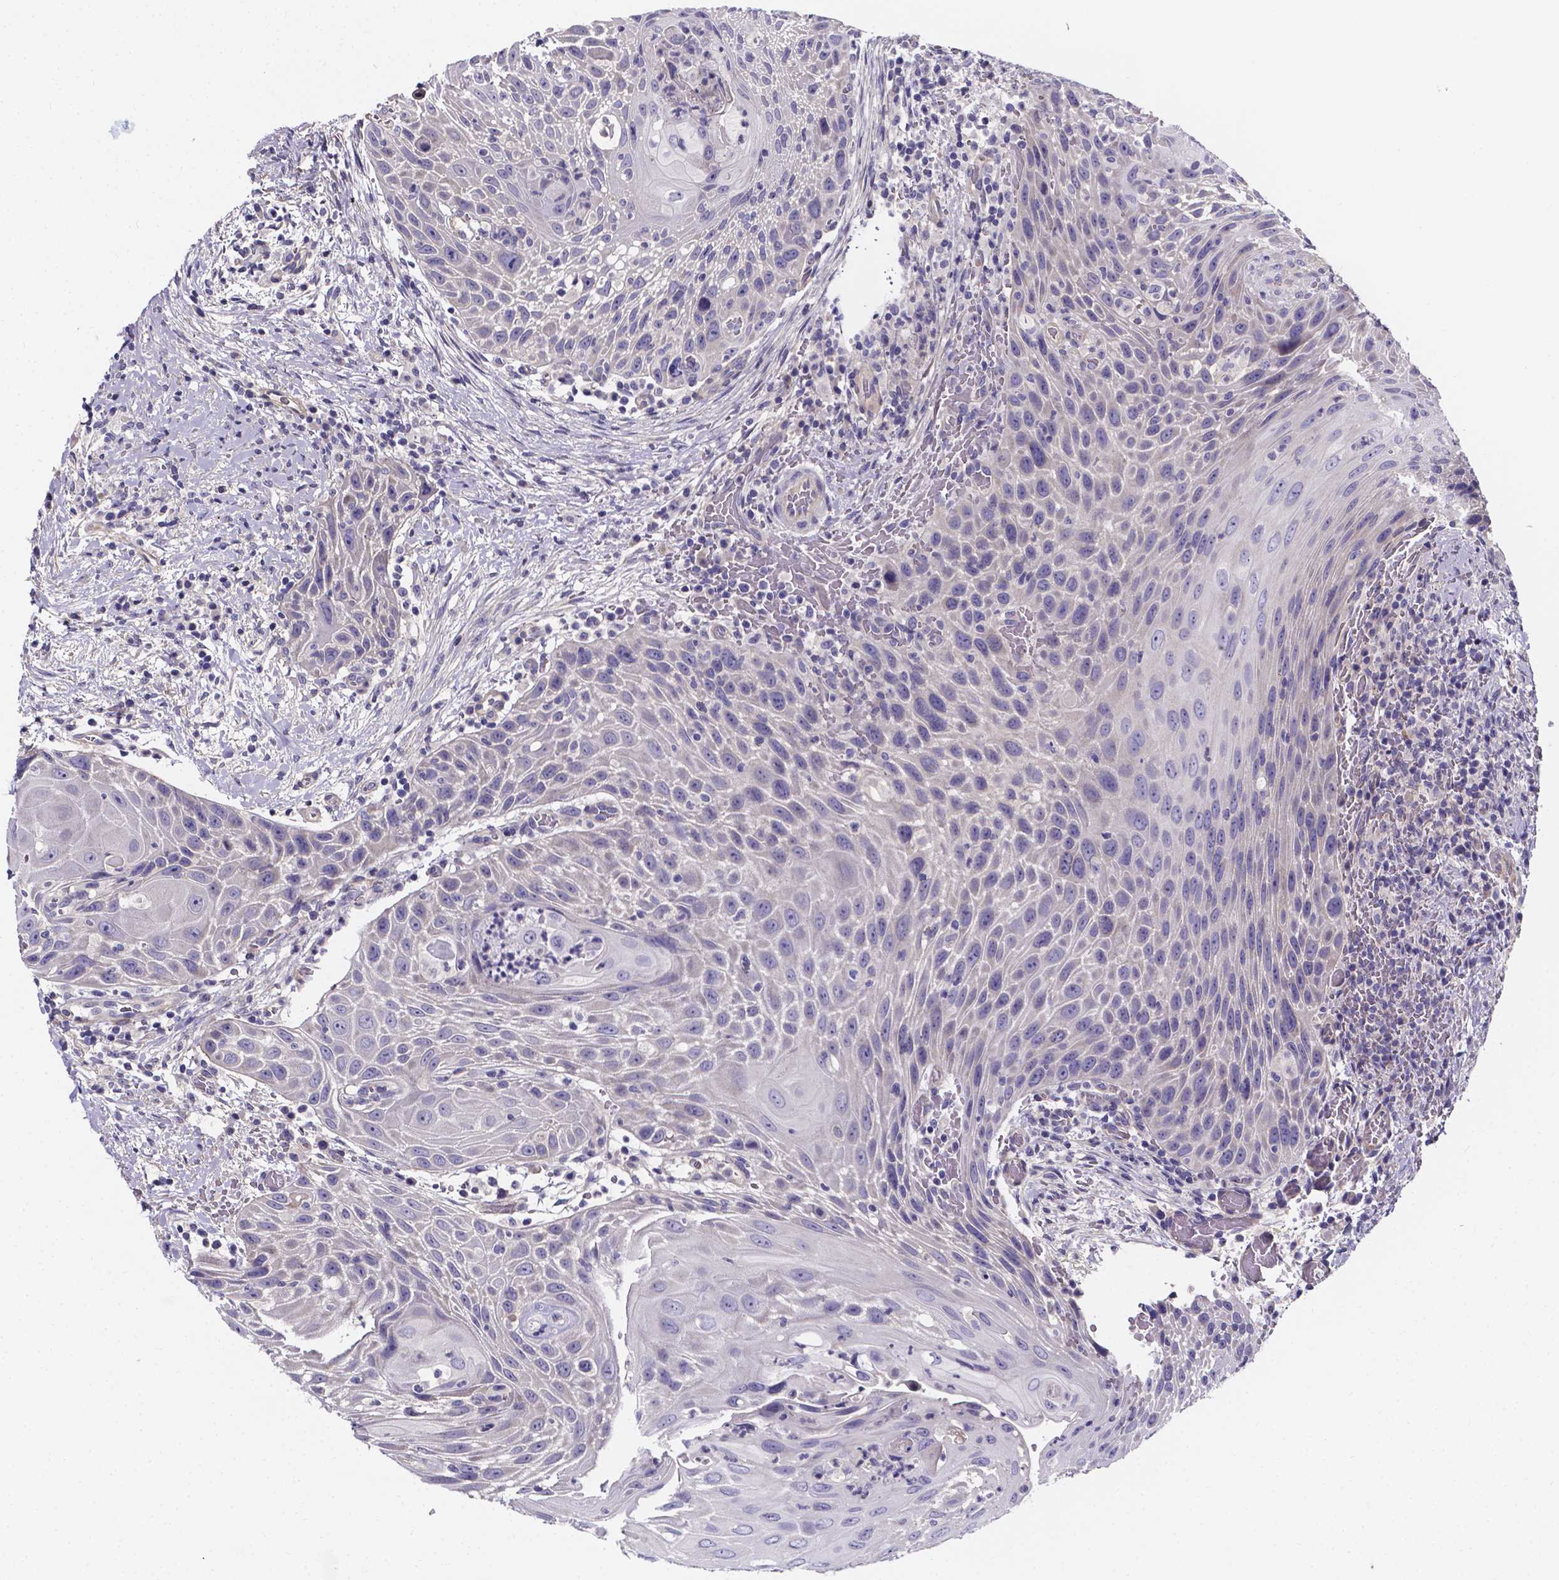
{"staining": {"intensity": "negative", "quantity": "none", "location": "none"}, "tissue": "head and neck cancer", "cell_type": "Tumor cells", "image_type": "cancer", "snomed": [{"axis": "morphology", "description": "Squamous cell carcinoma, NOS"}, {"axis": "topography", "description": "Head-Neck"}], "caption": "A high-resolution histopathology image shows IHC staining of head and neck squamous cell carcinoma, which exhibits no significant staining in tumor cells.", "gene": "CACNG8", "patient": {"sex": "male", "age": 69}}